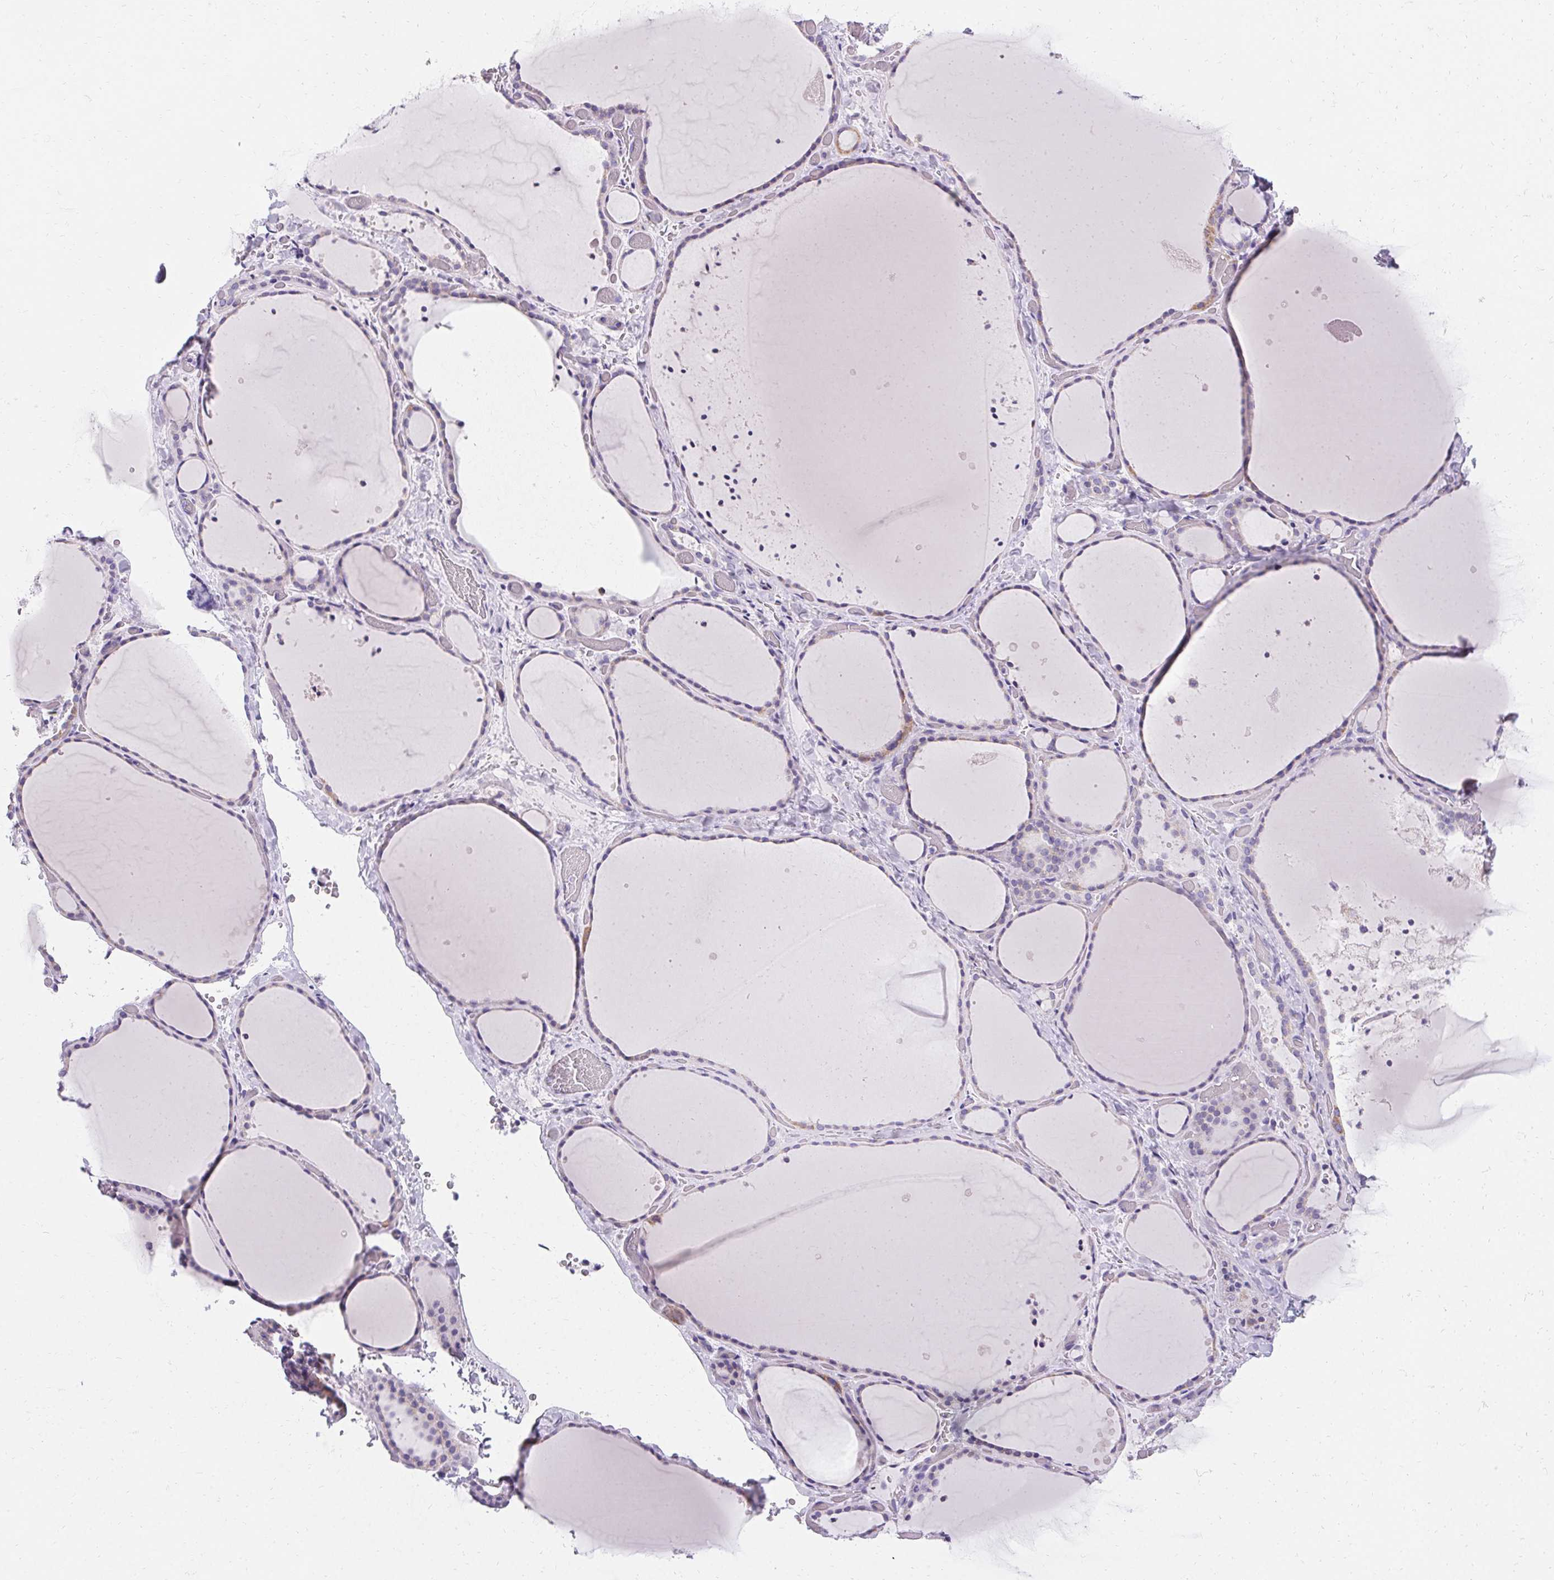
{"staining": {"intensity": "weak", "quantity": "<25%", "location": "cytoplasmic/membranous"}, "tissue": "thyroid gland", "cell_type": "Glandular cells", "image_type": "normal", "snomed": [{"axis": "morphology", "description": "Normal tissue, NOS"}, {"axis": "topography", "description": "Thyroid gland"}], "caption": "This photomicrograph is of unremarkable thyroid gland stained with immunohistochemistry (IHC) to label a protein in brown with the nuclei are counter-stained blue. There is no expression in glandular cells. (Stains: DAB IHC with hematoxylin counter stain, Microscopy: brightfield microscopy at high magnification).", "gene": "ASGR2", "patient": {"sex": "female", "age": 36}}